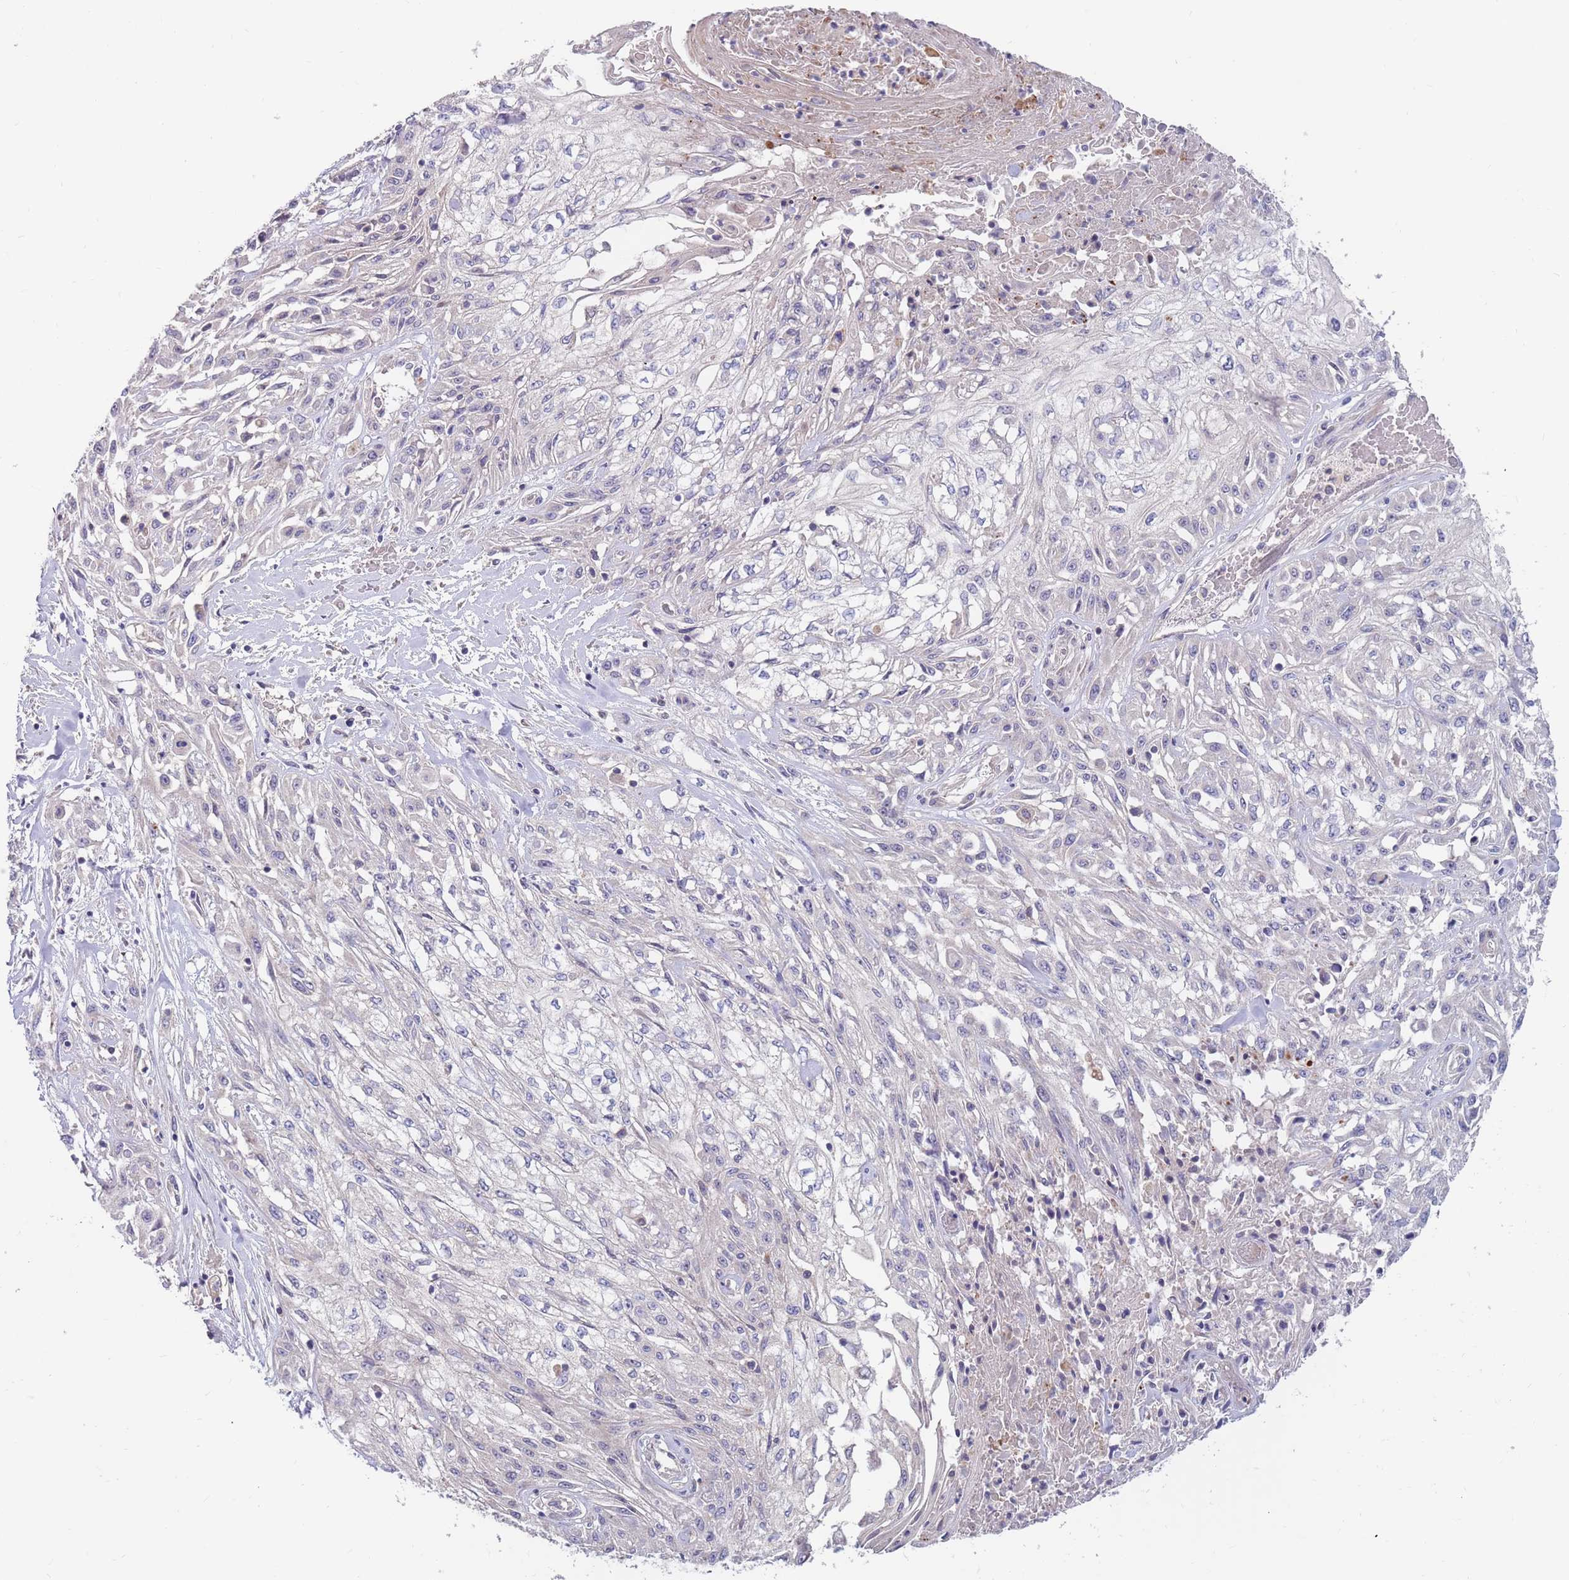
{"staining": {"intensity": "negative", "quantity": "none", "location": "none"}, "tissue": "skin cancer", "cell_type": "Tumor cells", "image_type": "cancer", "snomed": [{"axis": "morphology", "description": "Squamous cell carcinoma, NOS"}, {"axis": "morphology", "description": "Squamous cell carcinoma, metastatic, NOS"}, {"axis": "topography", "description": "Skin"}, {"axis": "topography", "description": "Lymph node"}], "caption": "Tumor cells show no significant staining in skin metastatic squamous cell carcinoma.", "gene": "BORCS5", "patient": {"sex": "male", "age": 75}}